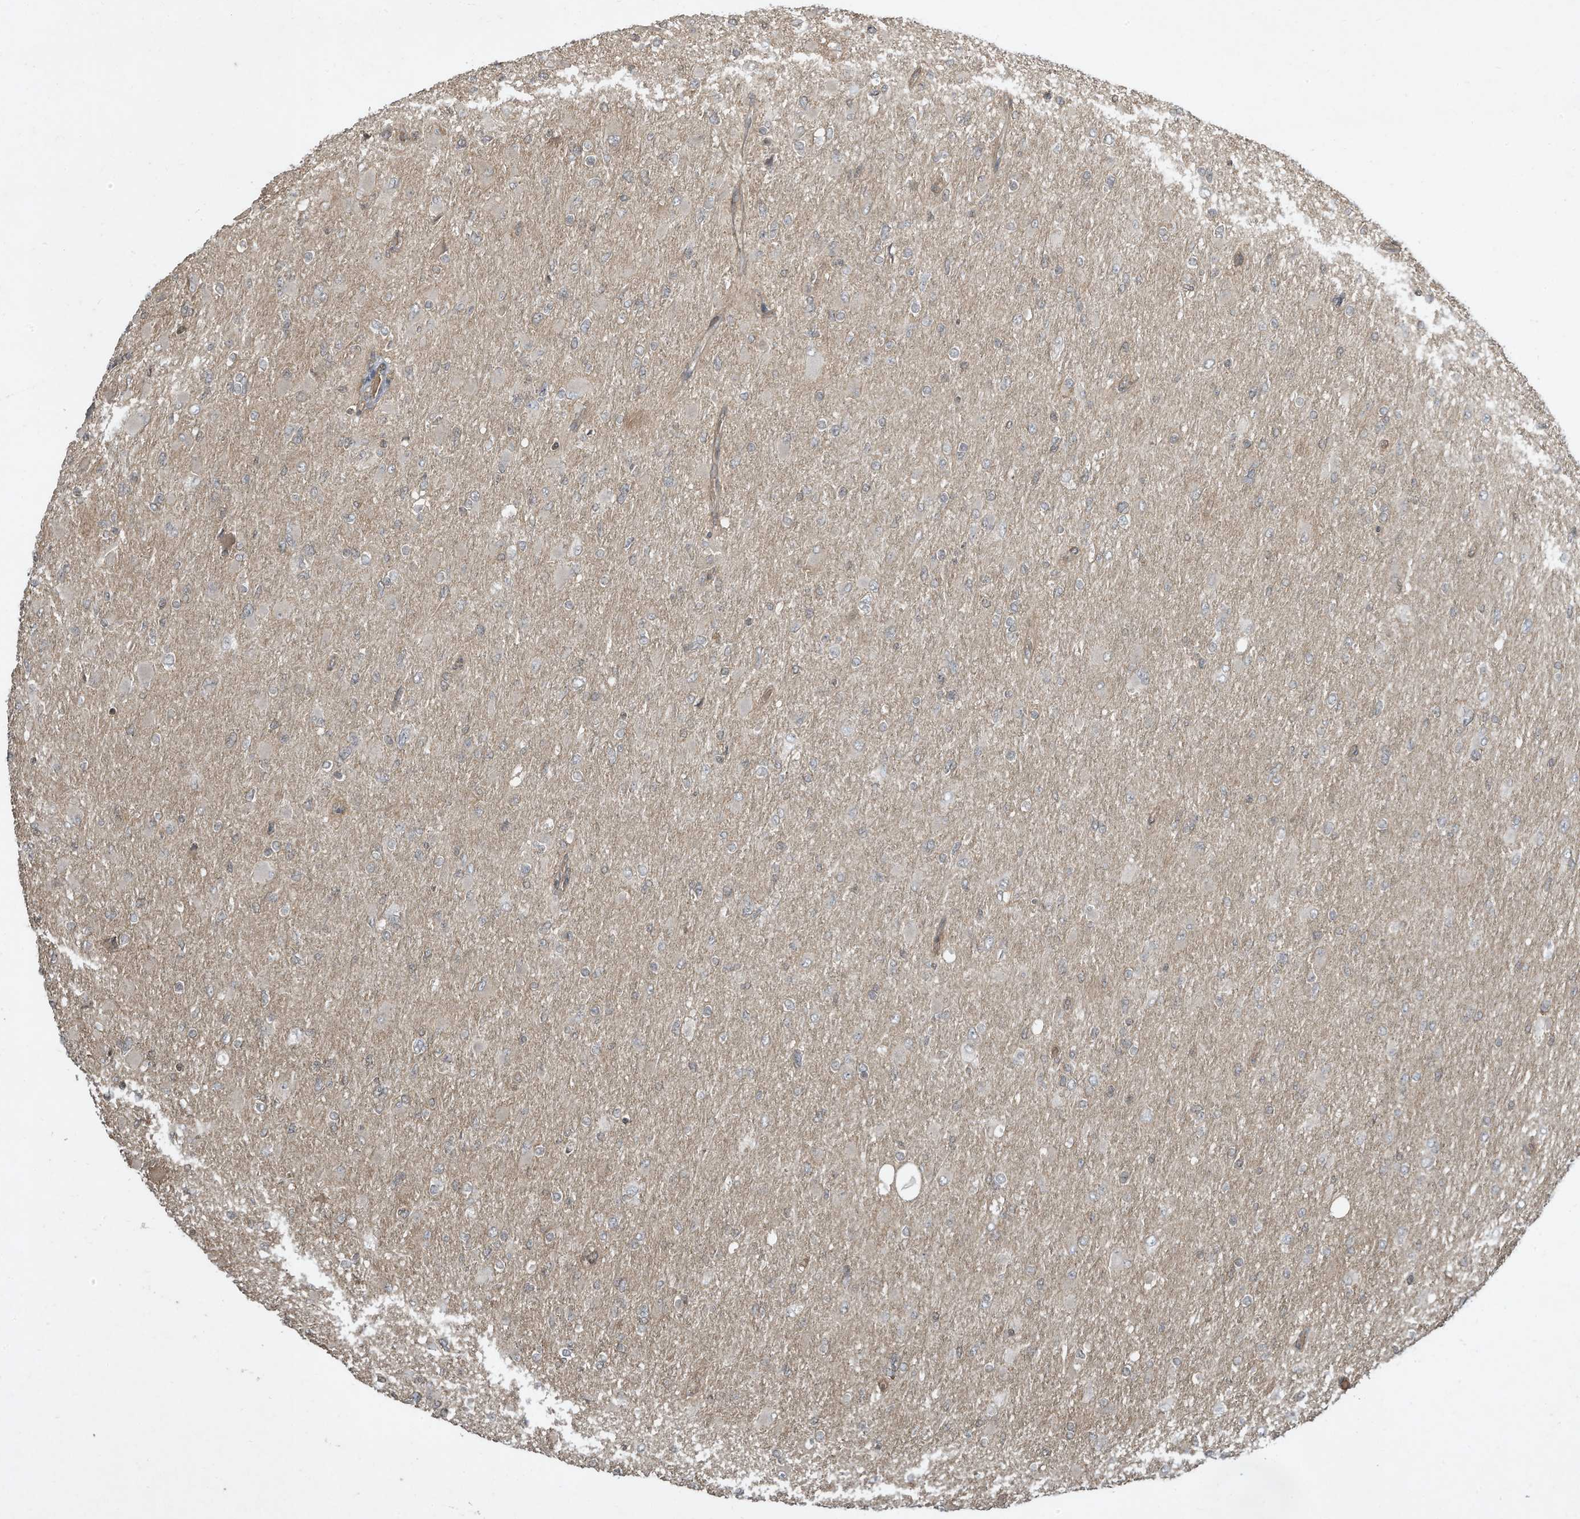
{"staining": {"intensity": "negative", "quantity": "none", "location": "none"}, "tissue": "glioma", "cell_type": "Tumor cells", "image_type": "cancer", "snomed": [{"axis": "morphology", "description": "Glioma, malignant, High grade"}, {"axis": "topography", "description": "Cerebral cortex"}], "caption": "Photomicrograph shows no significant protein expression in tumor cells of glioma.", "gene": "MATN2", "patient": {"sex": "female", "age": 36}}